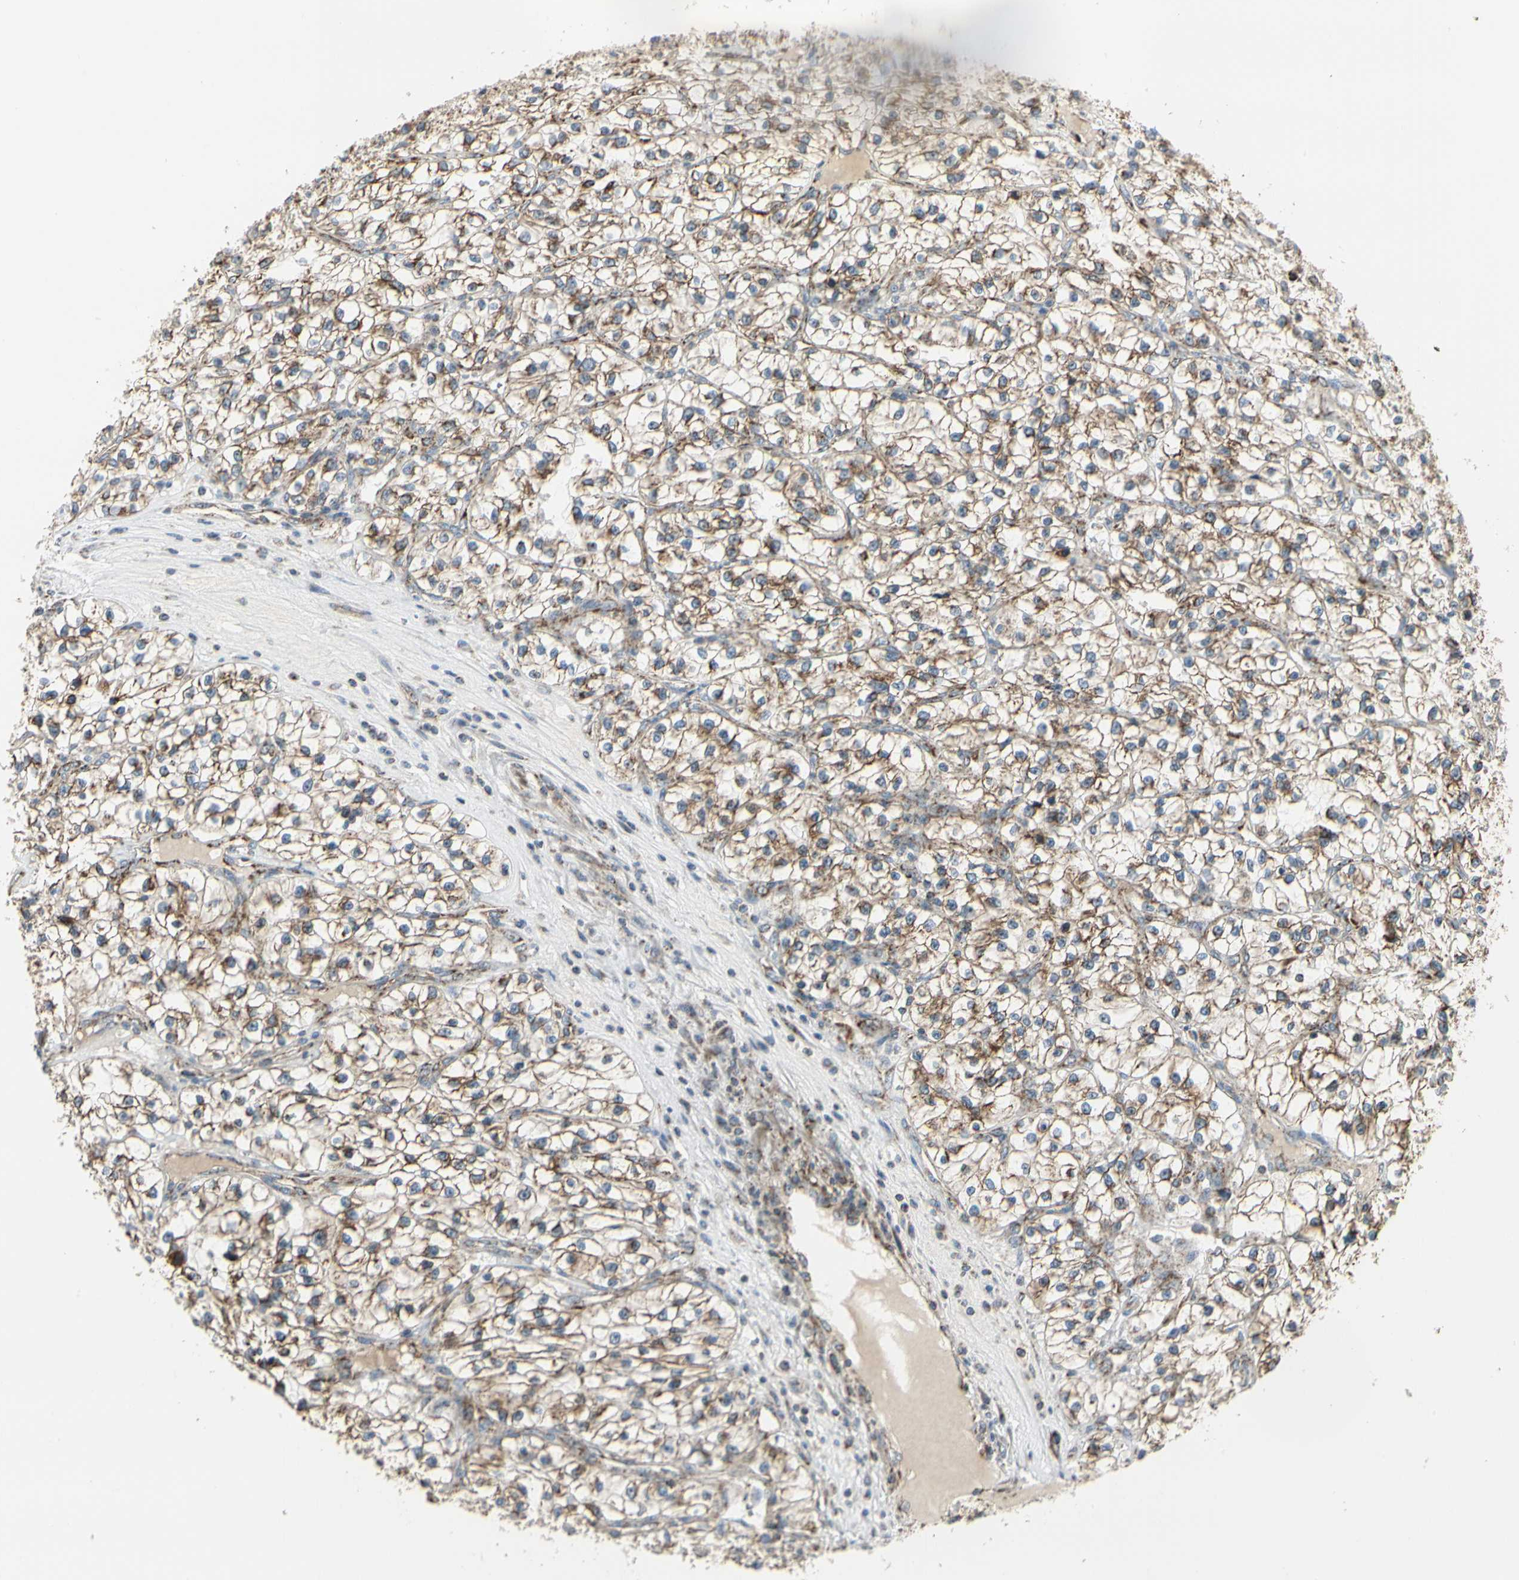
{"staining": {"intensity": "moderate", "quantity": ">75%", "location": "cytoplasmic/membranous"}, "tissue": "renal cancer", "cell_type": "Tumor cells", "image_type": "cancer", "snomed": [{"axis": "morphology", "description": "Adenocarcinoma, NOS"}, {"axis": "topography", "description": "Kidney"}], "caption": "Moderate cytoplasmic/membranous protein expression is seen in about >75% of tumor cells in adenocarcinoma (renal).", "gene": "ANKS6", "patient": {"sex": "female", "age": 57}}